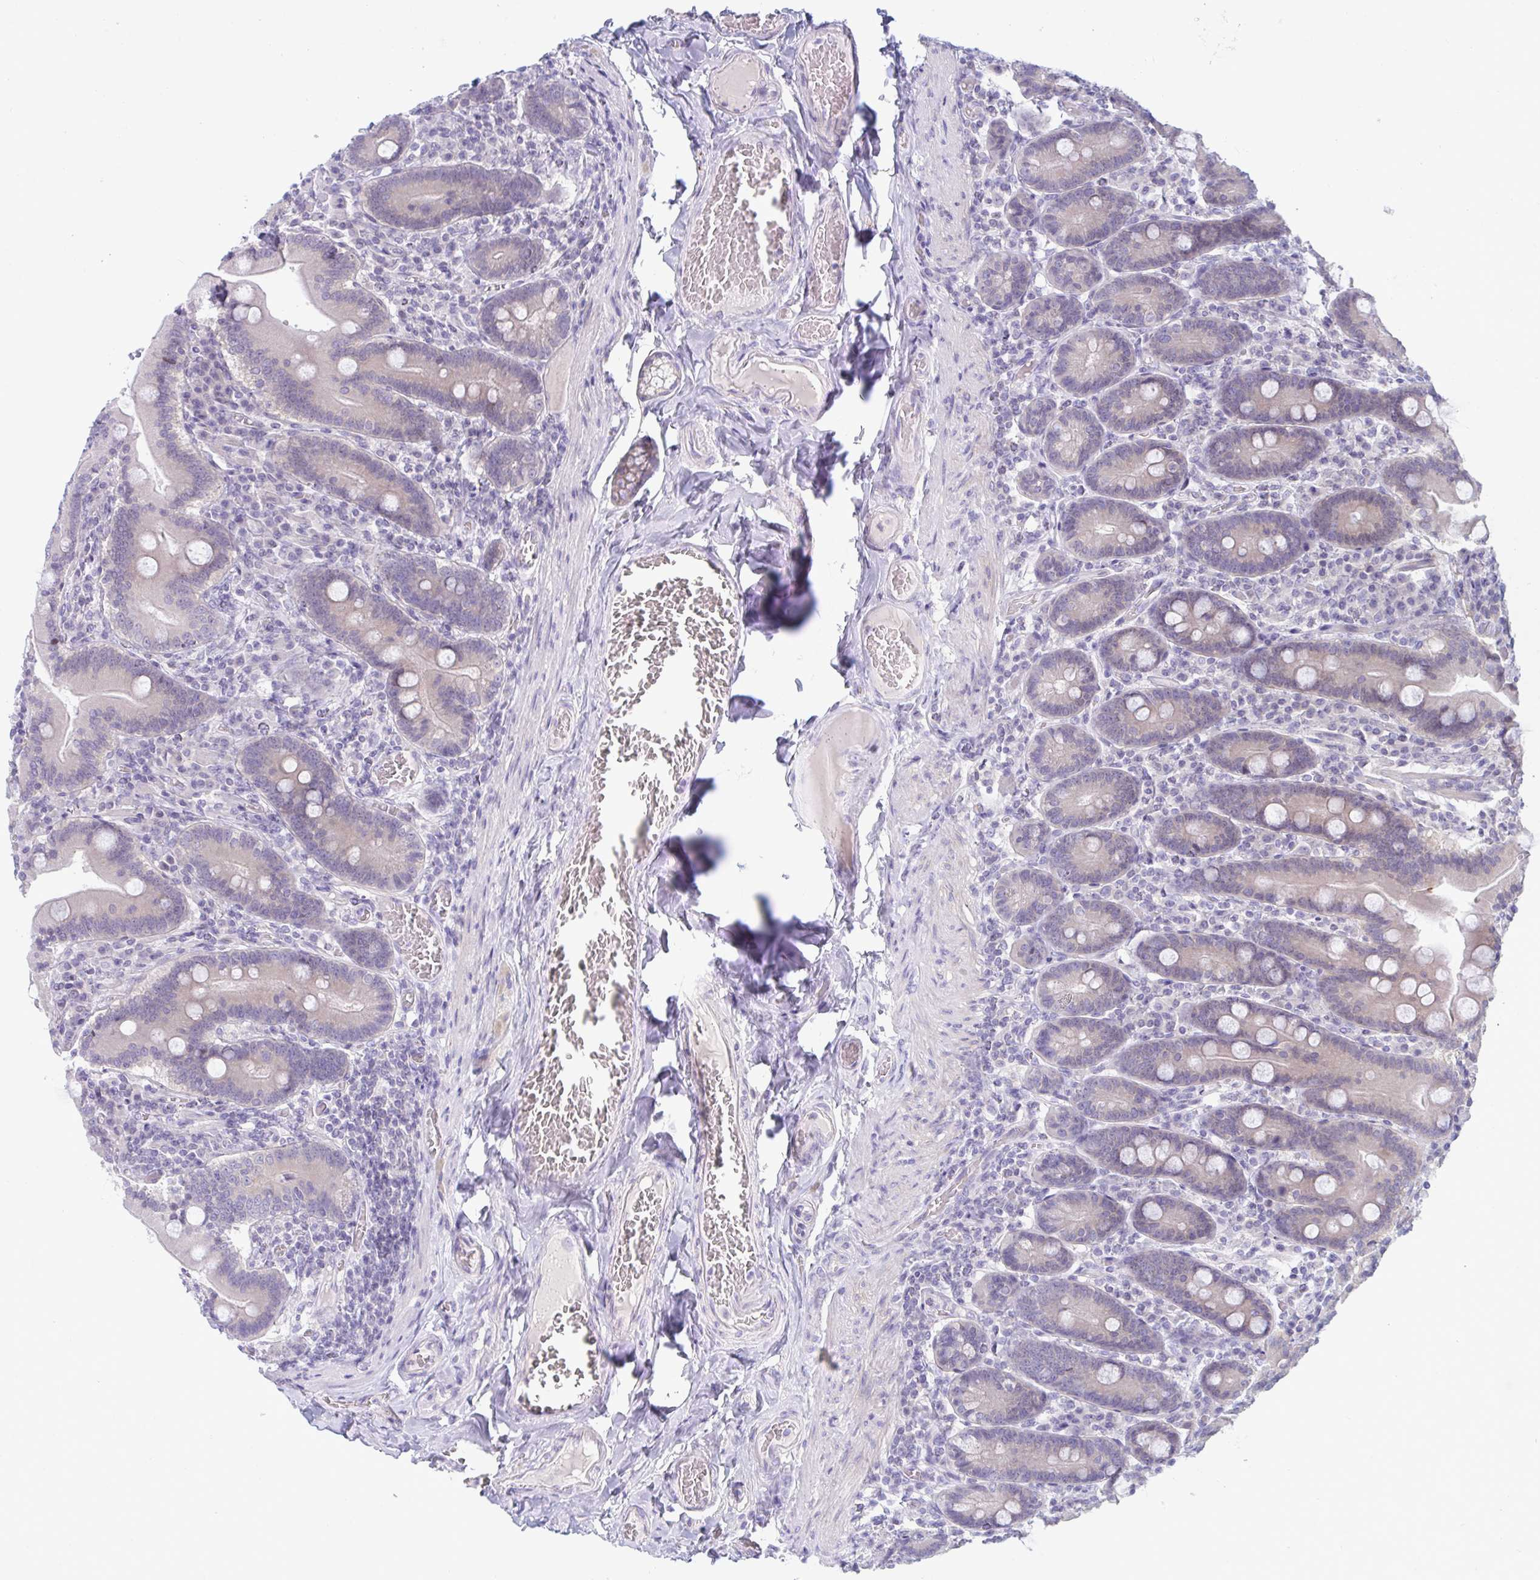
{"staining": {"intensity": "negative", "quantity": "none", "location": "none"}, "tissue": "duodenum", "cell_type": "Glandular cells", "image_type": "normal", "snomed": [{"axis": "morphology", "description": "Normal tissue, NOS"}, {"axis": "topography", "description": "Duodenum"}], "caption": "Immunohistochemistry (IHC) histopathology image of unremarkable human duodenum stained for a protein (brown), which displays no positivity in glandular cells.", "gene": "NAA30", "patient": {"sex": "female", "age": 62}}